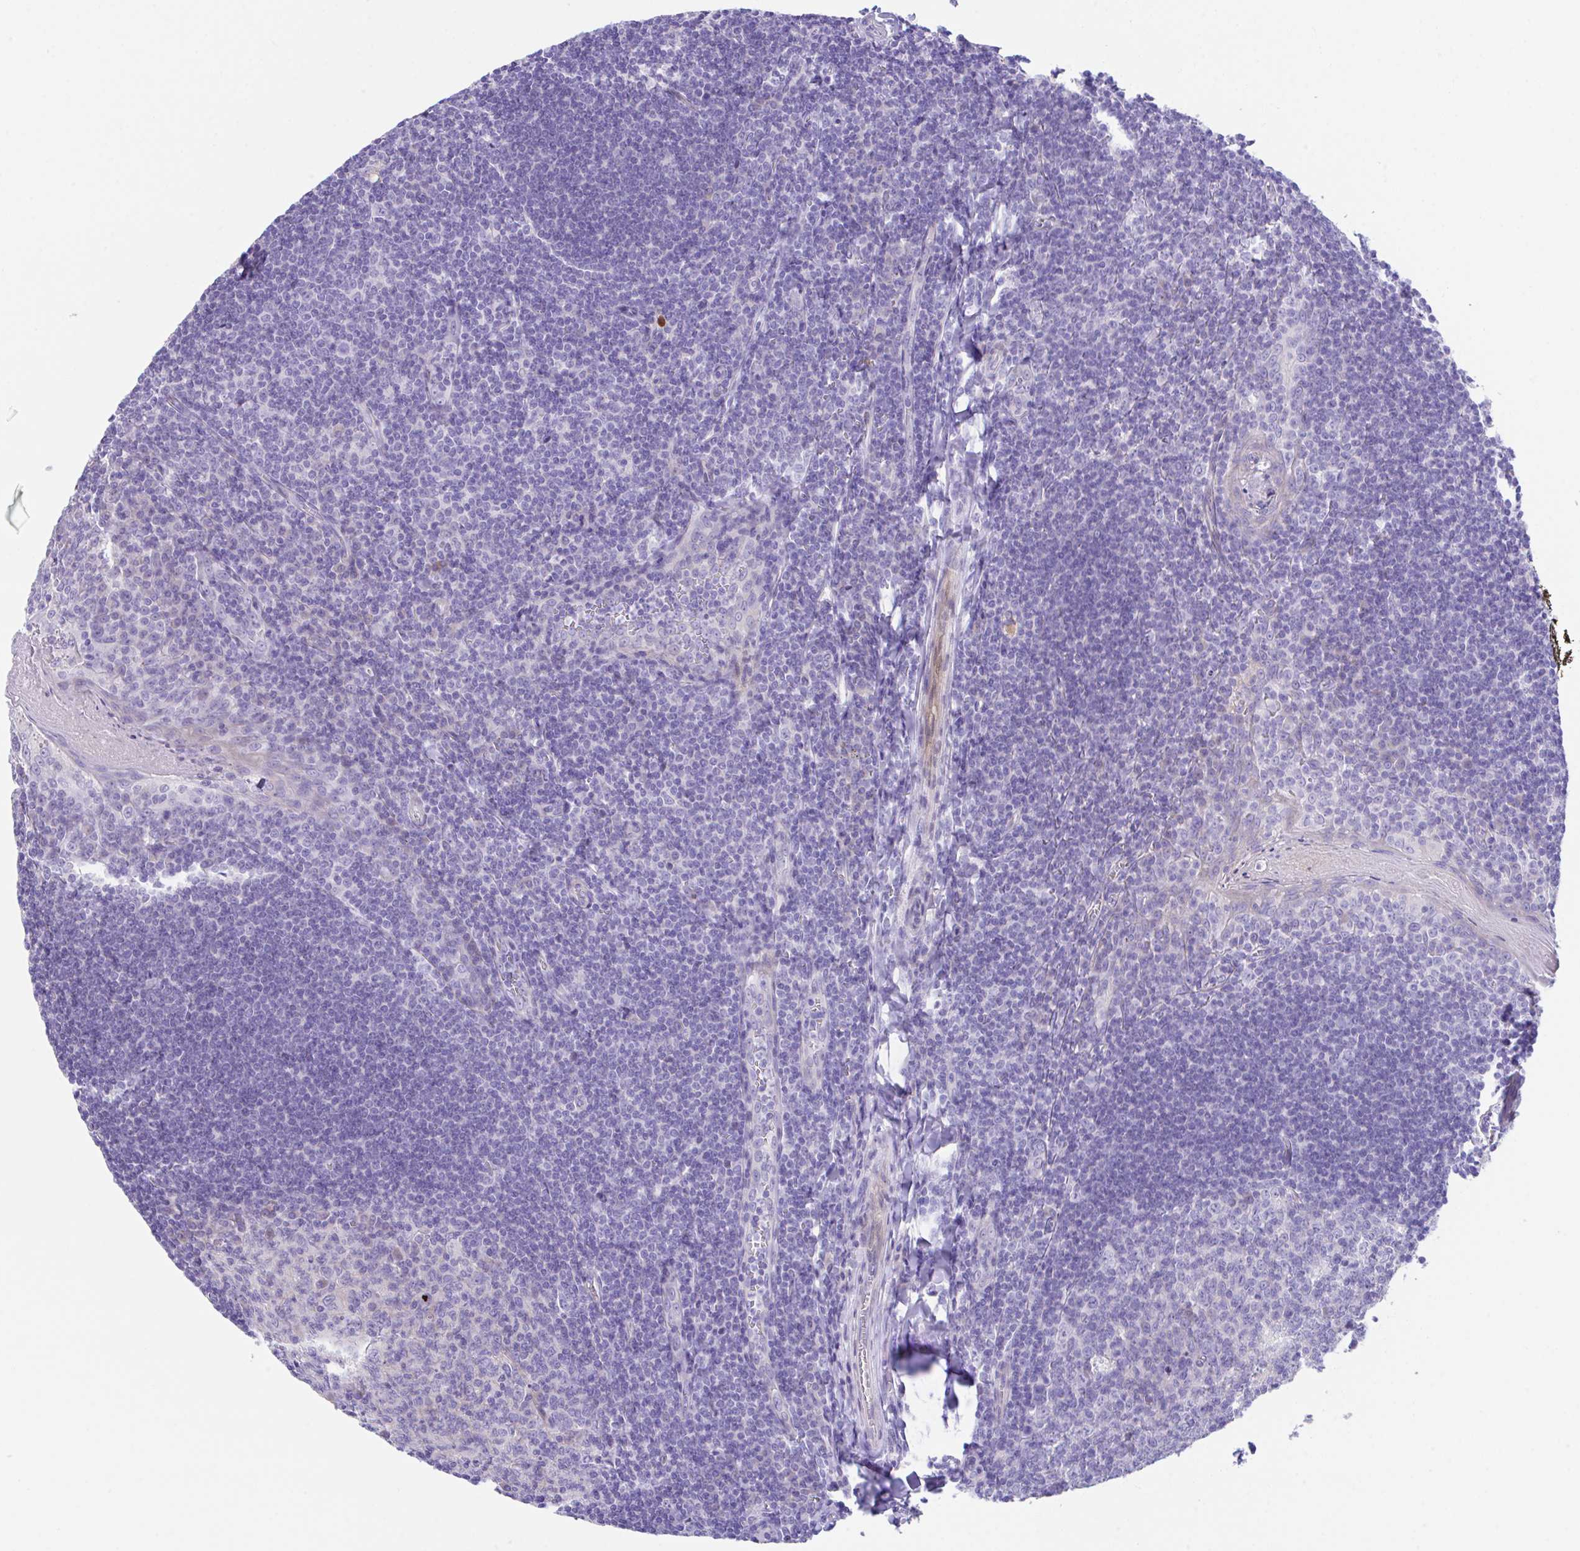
{"staining": {"intensity": "negative", "quantity": "none", "location": "none"}, "tissue": "tonsil", "cell_type": "Germinal center cells", "image_type": "normal", "snomed": [{"axis": "morphology", "description": "Normal tissue, NOS"}, {"axis": "topography", "description": "Tonsil"}], "caption": "Micrograph shows no significant protein staining in germinal center cells of unremarkable tonsil. (DAB (3,3'-diaminobenzidine) immunohistochemistry (IHC) visualized using brightfield microscopy, high magnification).", "gene": "SLC16A6", "patient": {"sex": "male", "age": 27}}